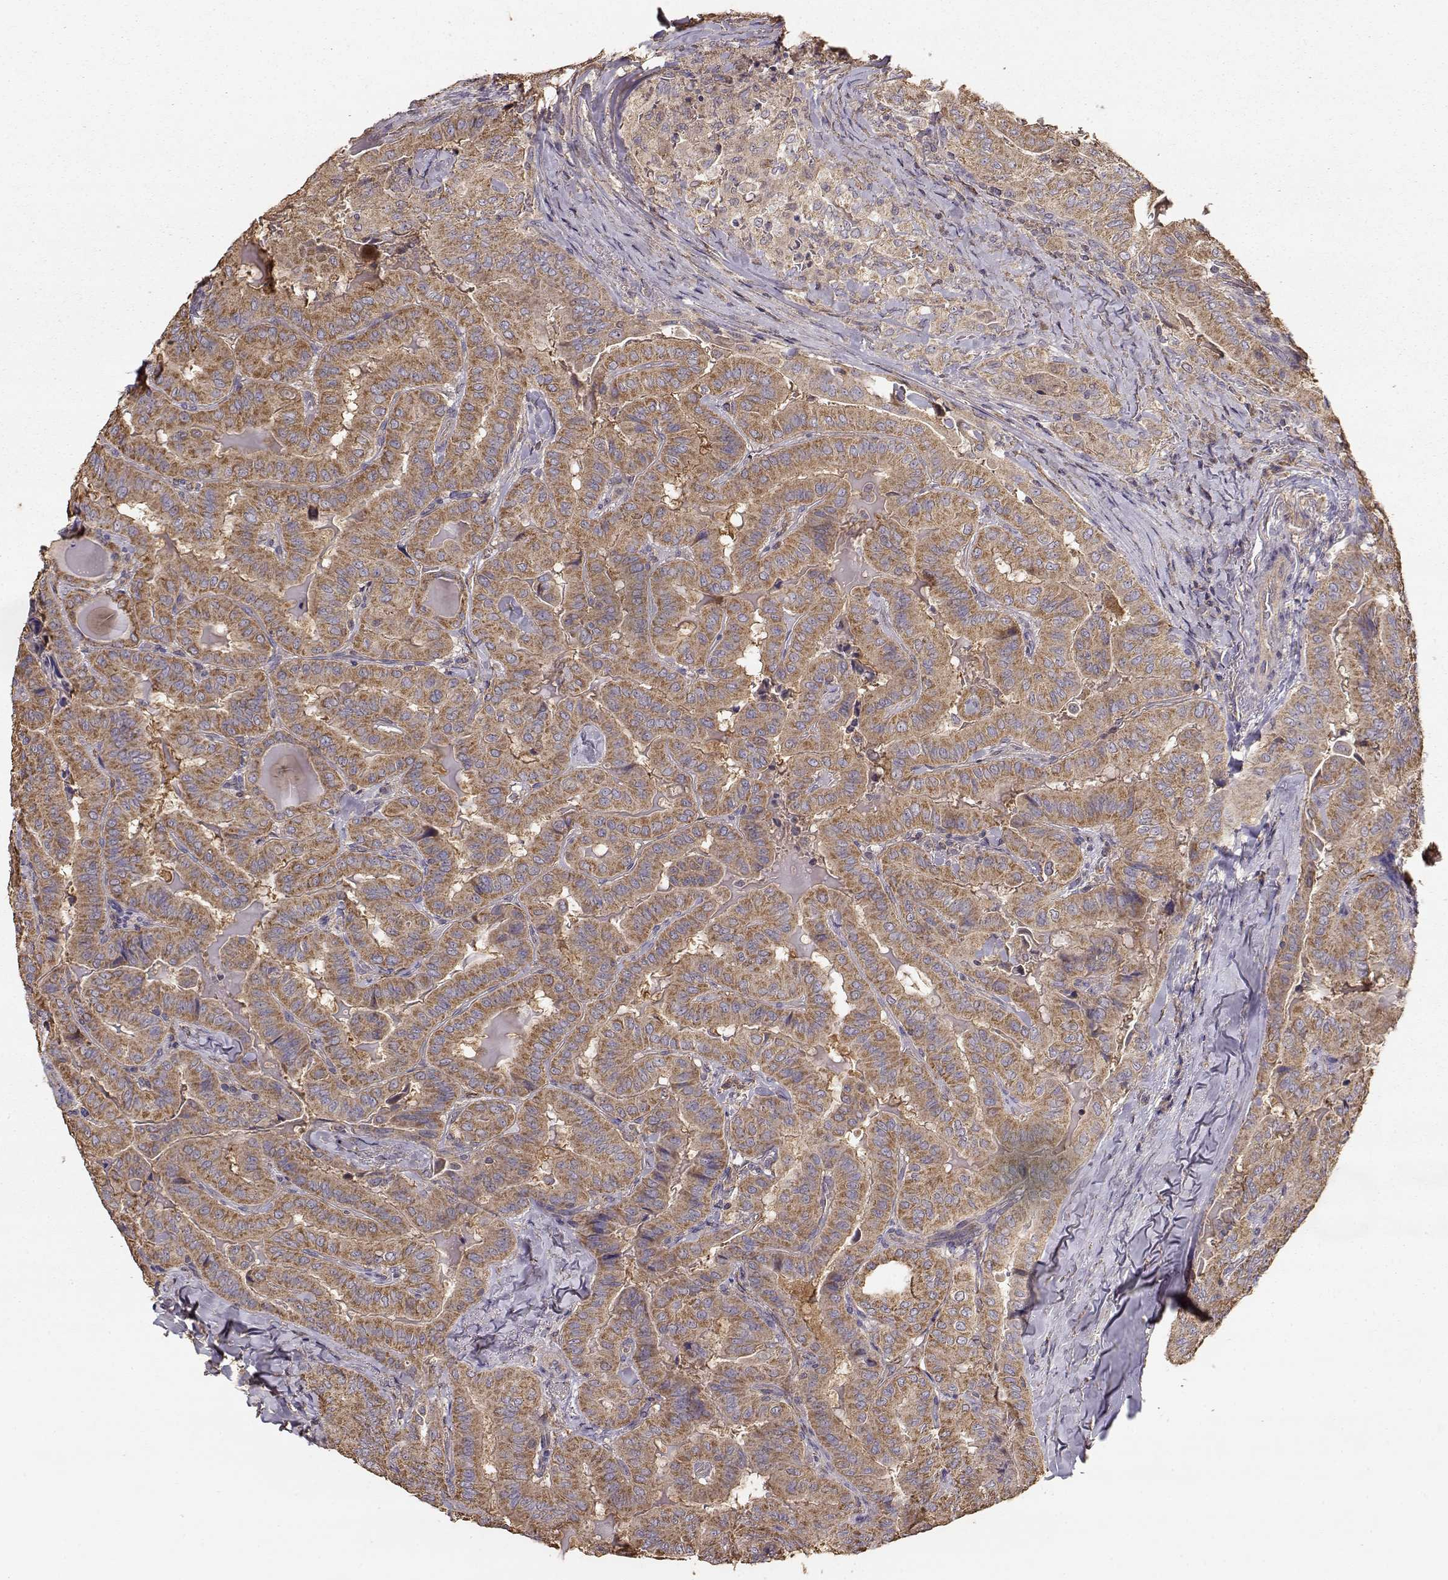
{"staining": {"intensity": "moderate", "quantity": ">75%", "location": "cytoplasmic/membranous"}, "tissue": "thyroid cancer", "cell_type": "Tumor cells", "image_type": "cancer", "snomed": [{"axis": "morphology", "description": "Papillary adenocarcinoma, NOS"}, {"axis": "topography", "description": "Thyroid gland"}], "caption": "A medium amount of moderate cytoplasmic/membranous positivity is present in about >75% of tumor cells in thyroid cancer (papillary adenocarcinoma) tissue.", "gene": "TARS3", "patient": {"sex": "female", "age": 68}}